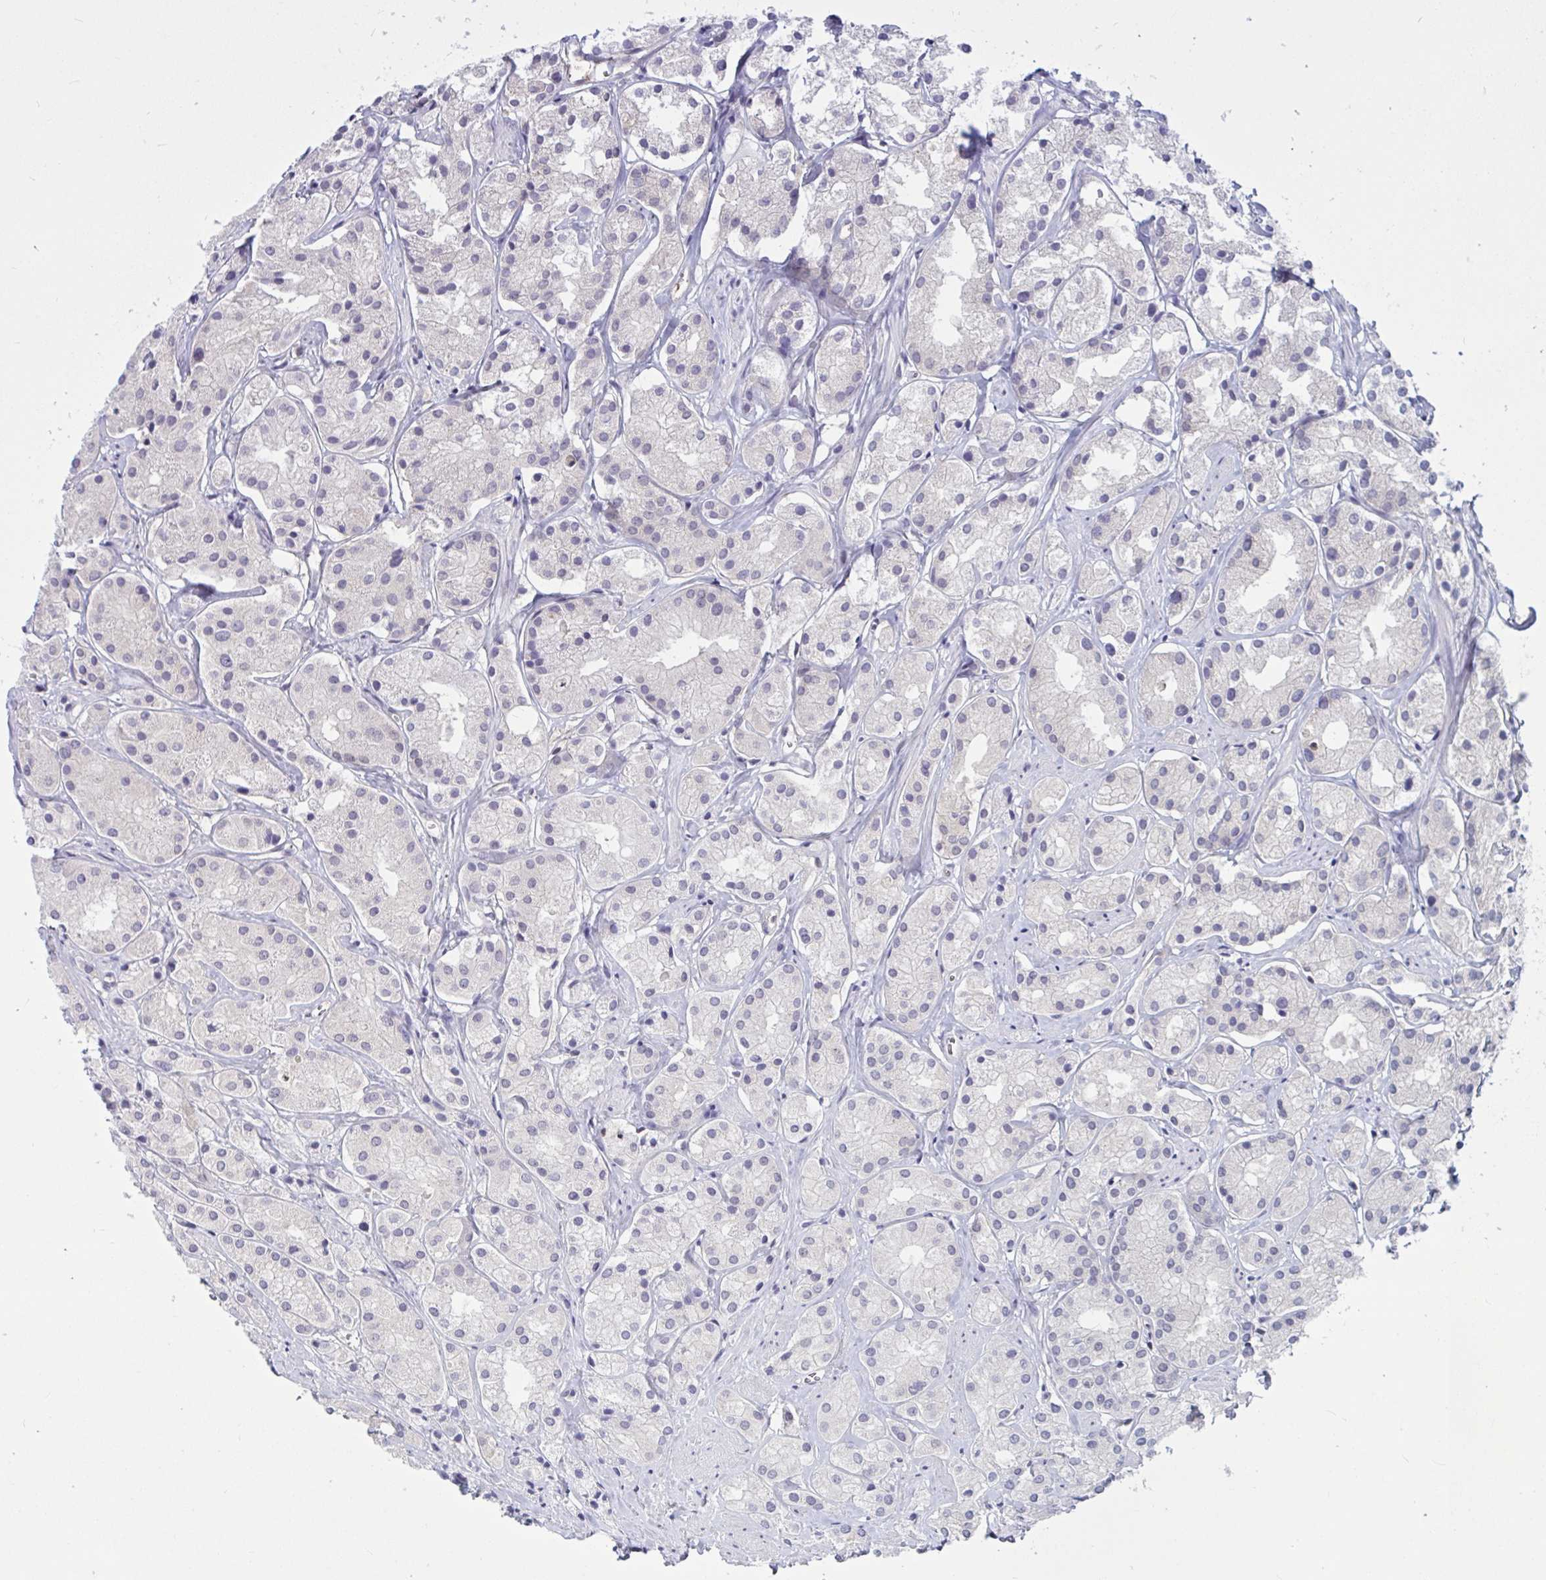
{"staining": {"intensity": "negative", "quantity": "none", "location": "none"}, "tissue": "prostate cancer", "cell_type": "Tumor cells", "image_type": "cancer", "snomed": [{"axis": "morphology", "description": "Adenocarcinoma, Low grade"}, {"axis": "topography", "description": "Prostate"}], "caption": "DAB (3,3'-diaminobenzidine) immunohistochemical staining of human prostate cancer exhibits no significant positivity in tumor cells.", "gene": "TSN", "patient": {"sex": "male", "age": 69}}